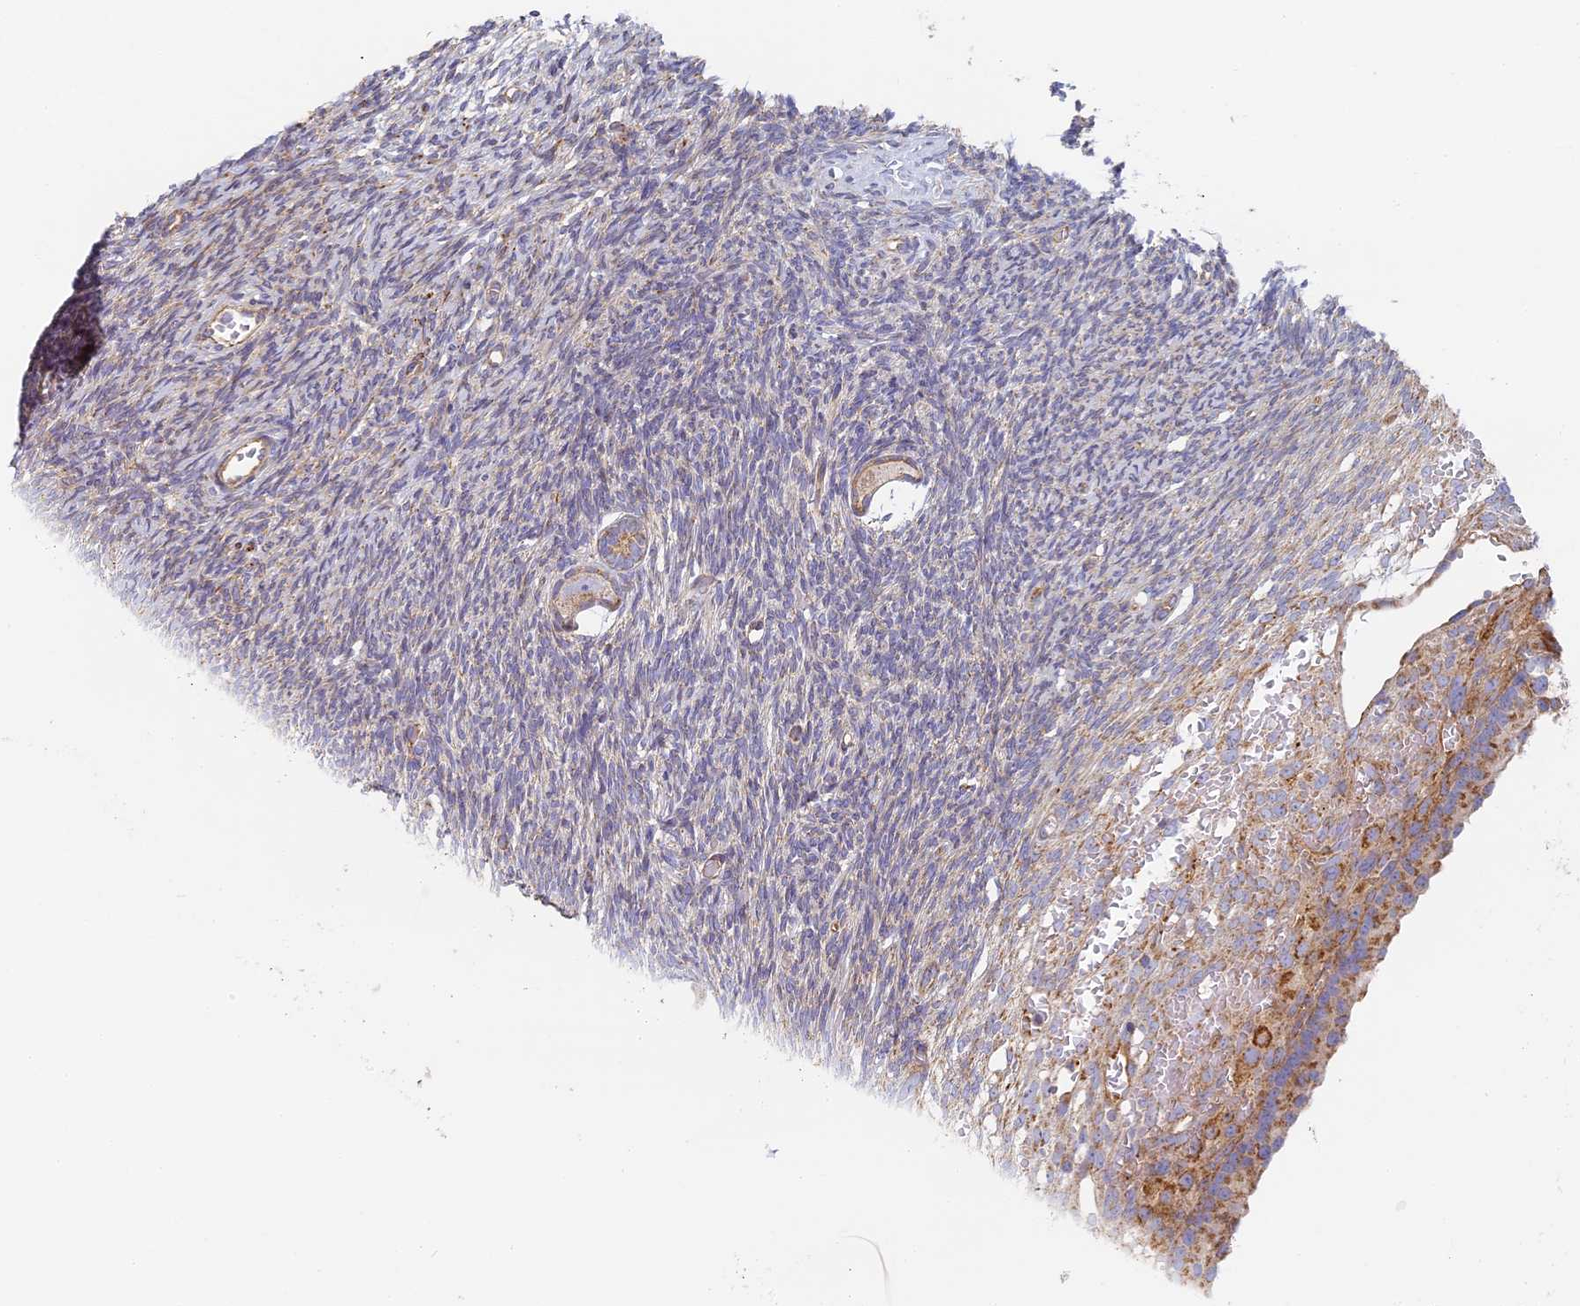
{"staining": {"intensity": "weak", "quantity": ">75%", "location": "cytoplasmic/membranous"}, "tissue": "ovary", "cell_type": "Follicle cells", "image_type": "normal", "snomed": [{"axis": "morphology", "description": "Normal tissue, NOS"}, {"axis": "topography", "description": "Ovary"}], "caption": "This is a photomicrograph of immunohistochemistry (IHC) staining of unremarkable ovary, which shows weak staining in the cytoplasmic/membranous of follicle cells.", "gene": "DDA1", "patient": {"sex": "female", "age": 39}}